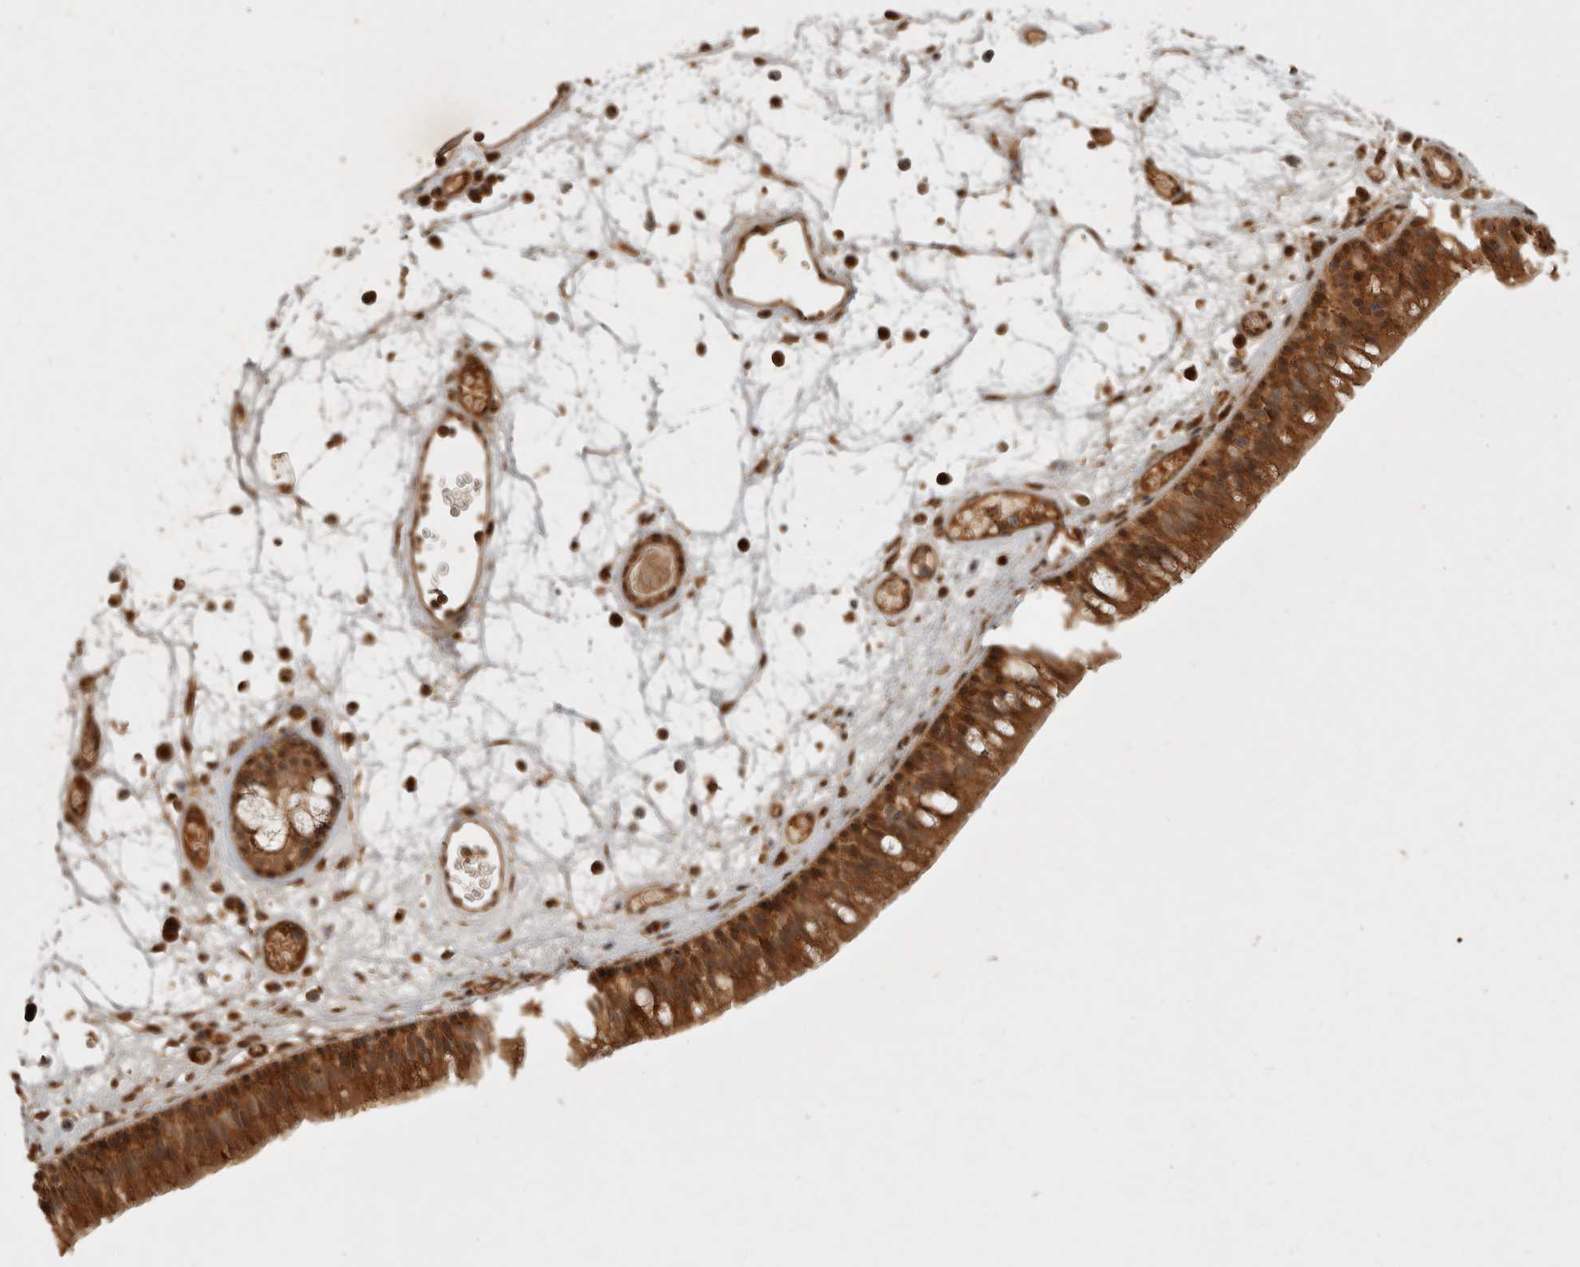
{"staining": {"intensity": "strong", "quantity": ">75%", "location": "cytoplasmic/membranous"}, "tissue": "nasopharynx", "cell_type": "Respiratory epithelial cells", "image_type": "normal", "snomed": [{"axis": "morphology", "description": "Normal tissue, NOS"}, {"axis": "morphology", "description": "Inflammation, NOS"}, {"axis": "morphology", "description": "Malignant melanoma, Metastatic site"}, {"axis": "topography", "description": "Nasopharynx"}], "caption": "This photomicrograph reveals IHC staining of benign human nasopharynx, with high strong cytoplasmic/membranous positivity in about >75% of respiratory epithelial cells.", "gene": "CAMSAP2", "patient": {"sex": "male", "age": 70}}